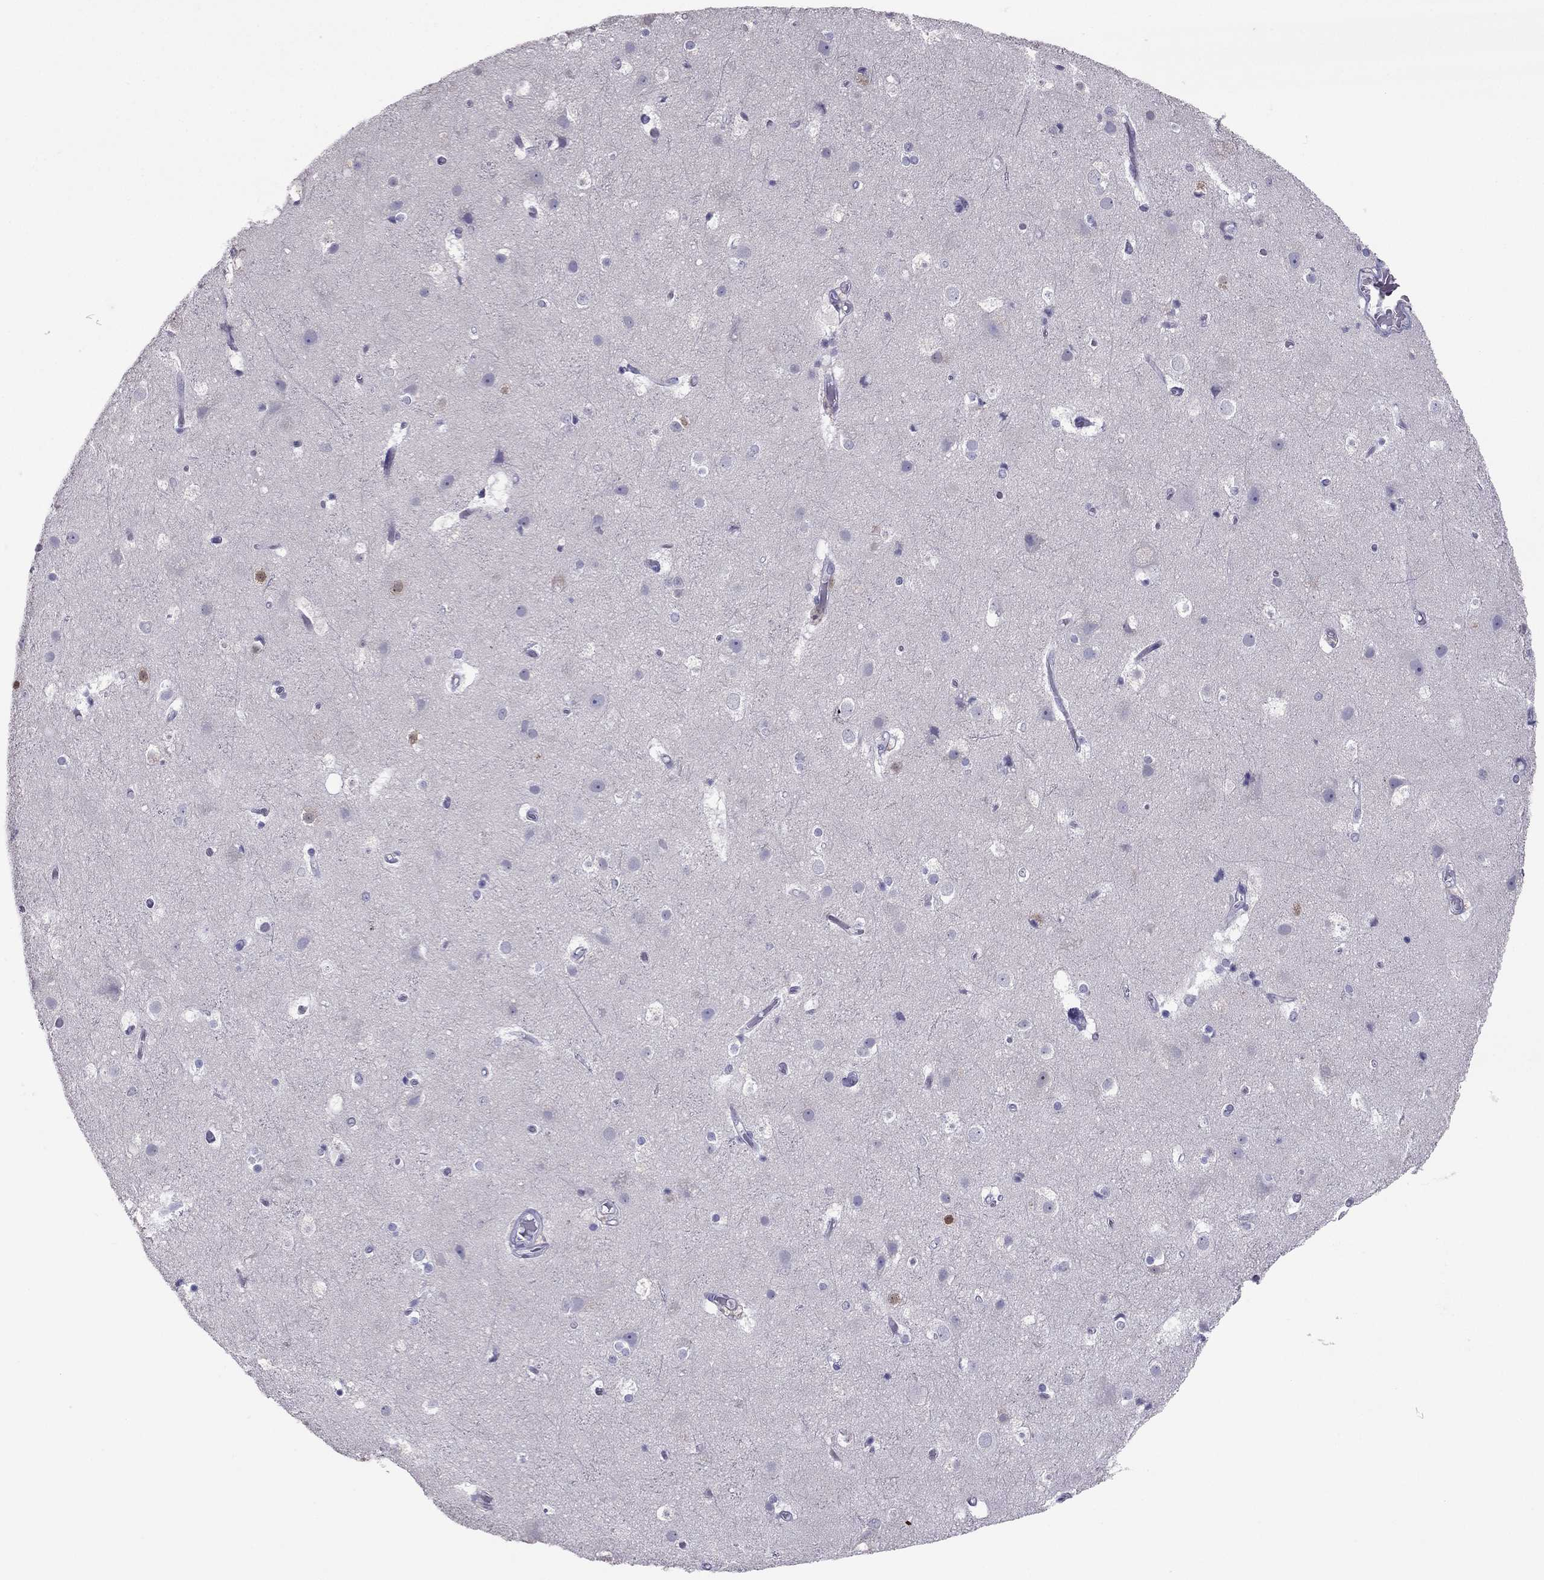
{"staining": {"intensity": "negative", "quantity": "none", "location": "none"}, "tissue": "cerebral cortex", "cell_type": "Endothelial cells", "image_type": "normal", "snomed": [{"axis": "morphology", "description": "Normal tissue, NOS"}, {"axis": "topography", "description": "Cerebral cortex"}], "caption": "The IHC micrograph has no significant expression in endothelial cells of cerebral cortex. Brightfield microscopy of immunohistochemistry (IHC) stained with DAB (brown) and hematoxylin (blue), captured at high magnification.", "gene": "RGS8", "patient": {"sex": "female", "age": 52}}